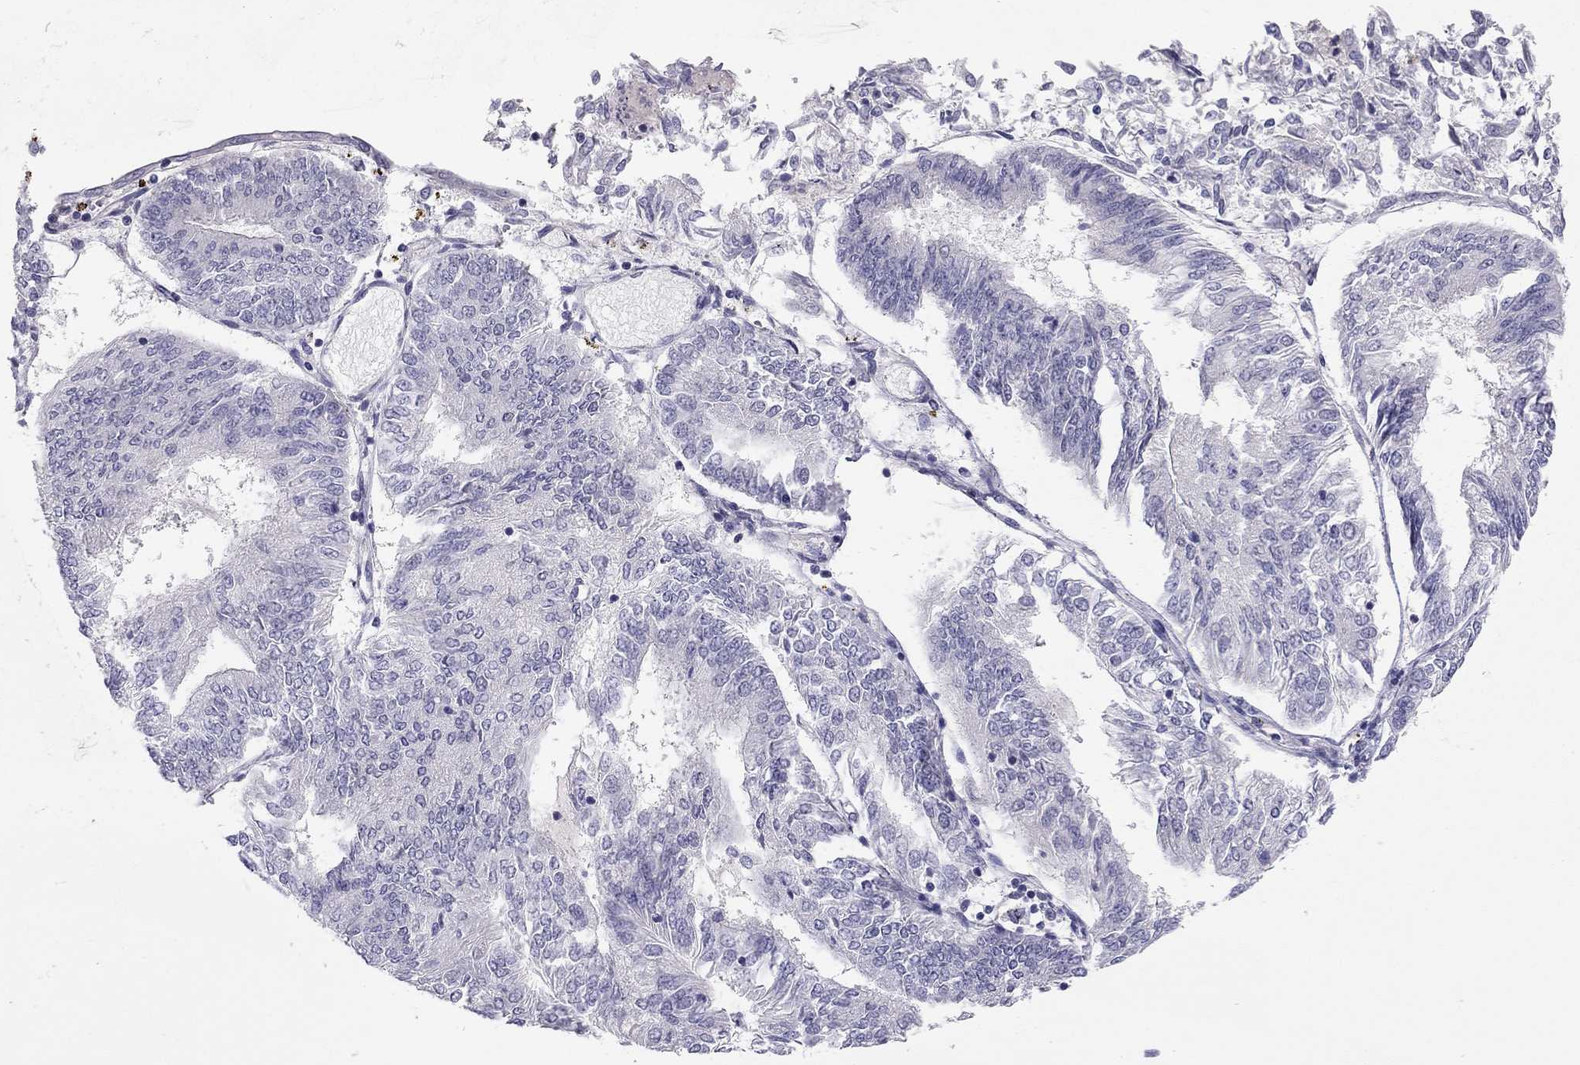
{"staining": {"intensity": "negative", "quantity": "none", "location": "none"}, "tissue": "endometrial cancer", "cell_type": "Tumor cells", "image_type": "cancer", "snomed": [{"axis": "morphology", "description": "Adenocarcinoma, NOS"}, {"axis": "topography", "description": "Endometrium"}], "caption": "An immunohistochemistry photomicrograph of adenocarcinoma (endometrial) is shown. There is no staining in tumor cells of adenocarcinoma (endometrial). (DAB immunohistochemistry (IHC) with hematoxylin counter stain).", "gene": "ADORA2A", "patient": {"sex": "female", "age": 58}}